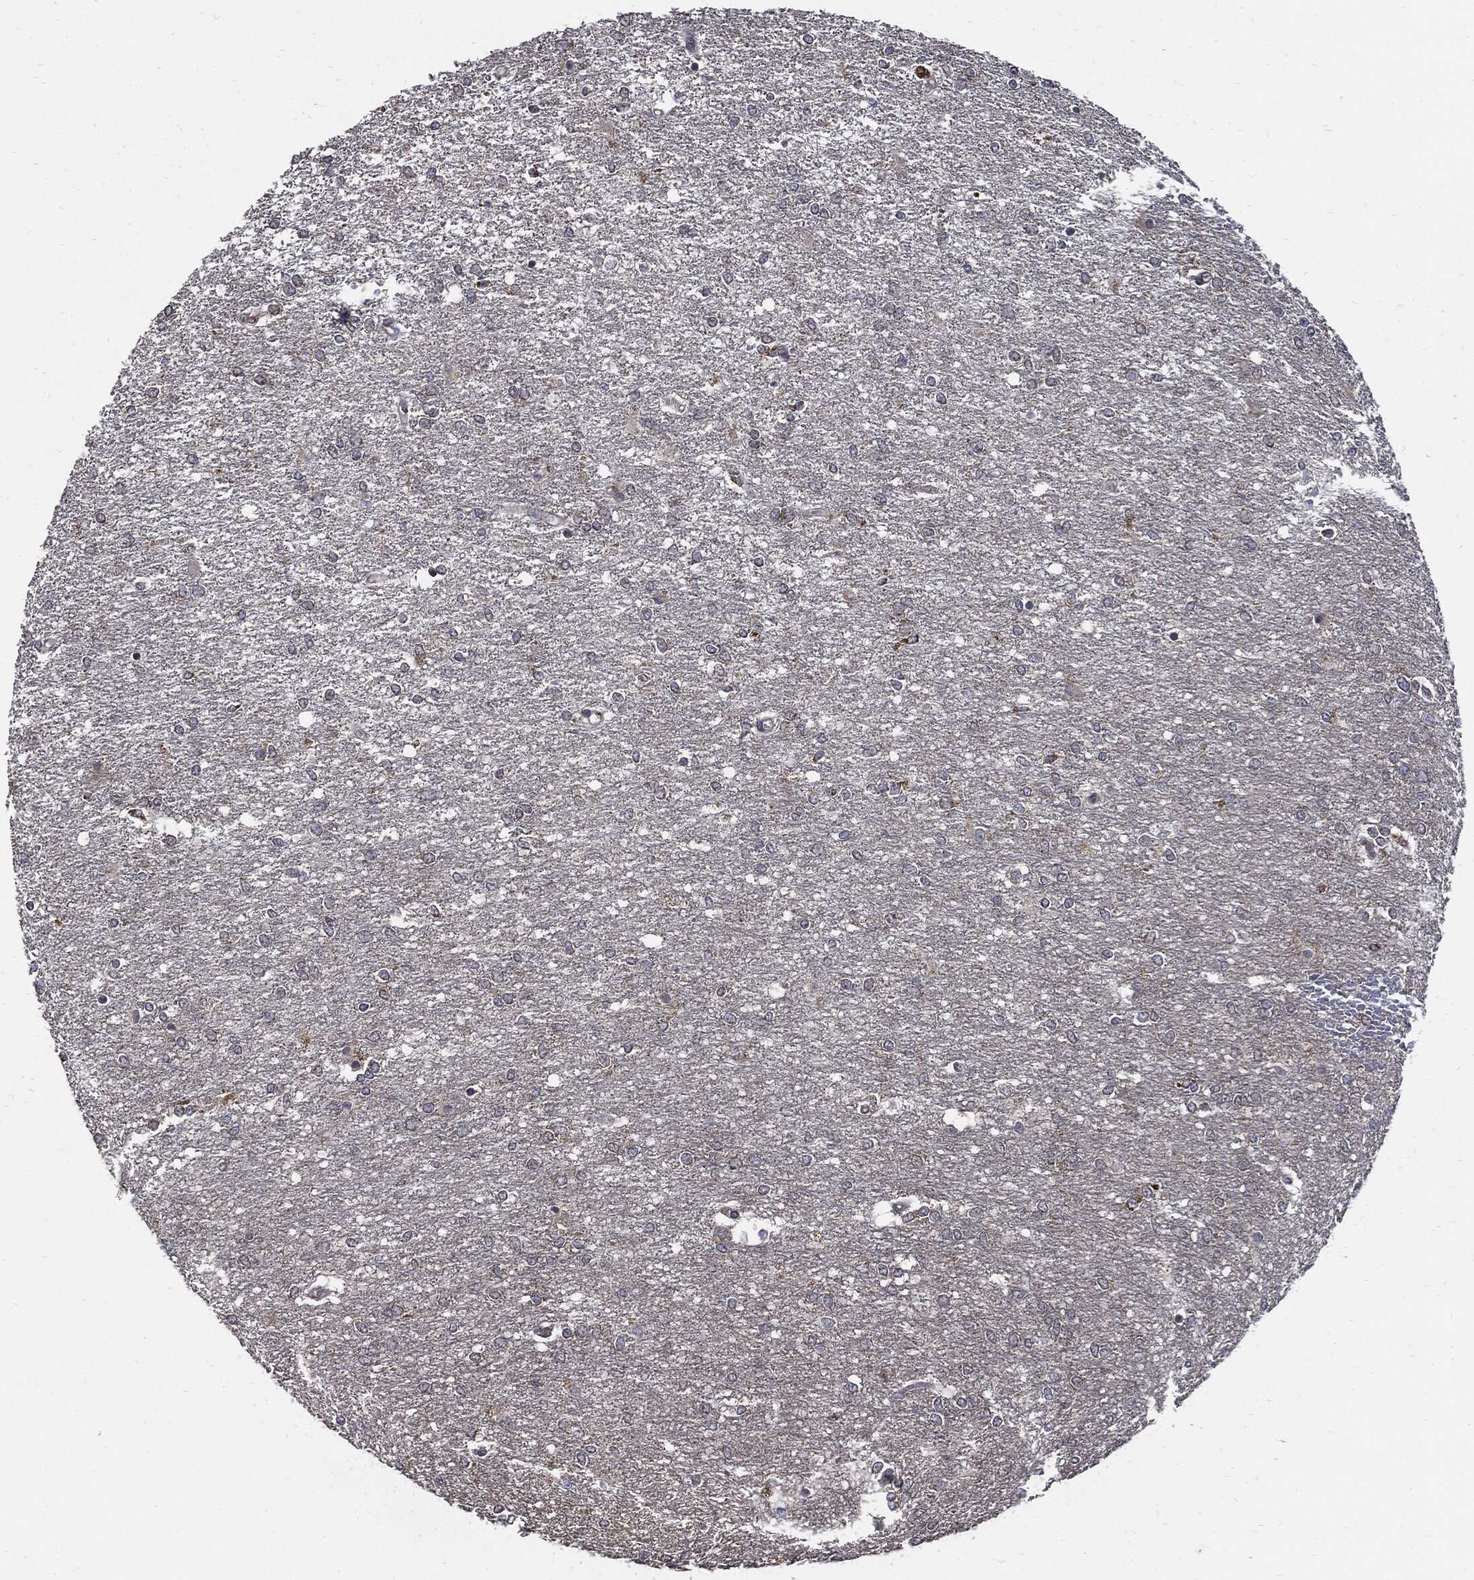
{"staining": {"intensity": "negative", "quantity": "none", "location": "none"}, "tissue": "glioma", "cell_type": "Tumor cells", "image_type": "cancer", "snomed": [{"axis": "morphology", "description": "Glioma, malignant, High grade"}, {"axis": "topography", "description": "Brain"}], "caption": "IHC photomicrograph of human glioma stained for a protein (brown), which reveals no positivity in tumor cells.", "gene": "SLC31A2", "patient": {"sex": "female", "age": 61}}